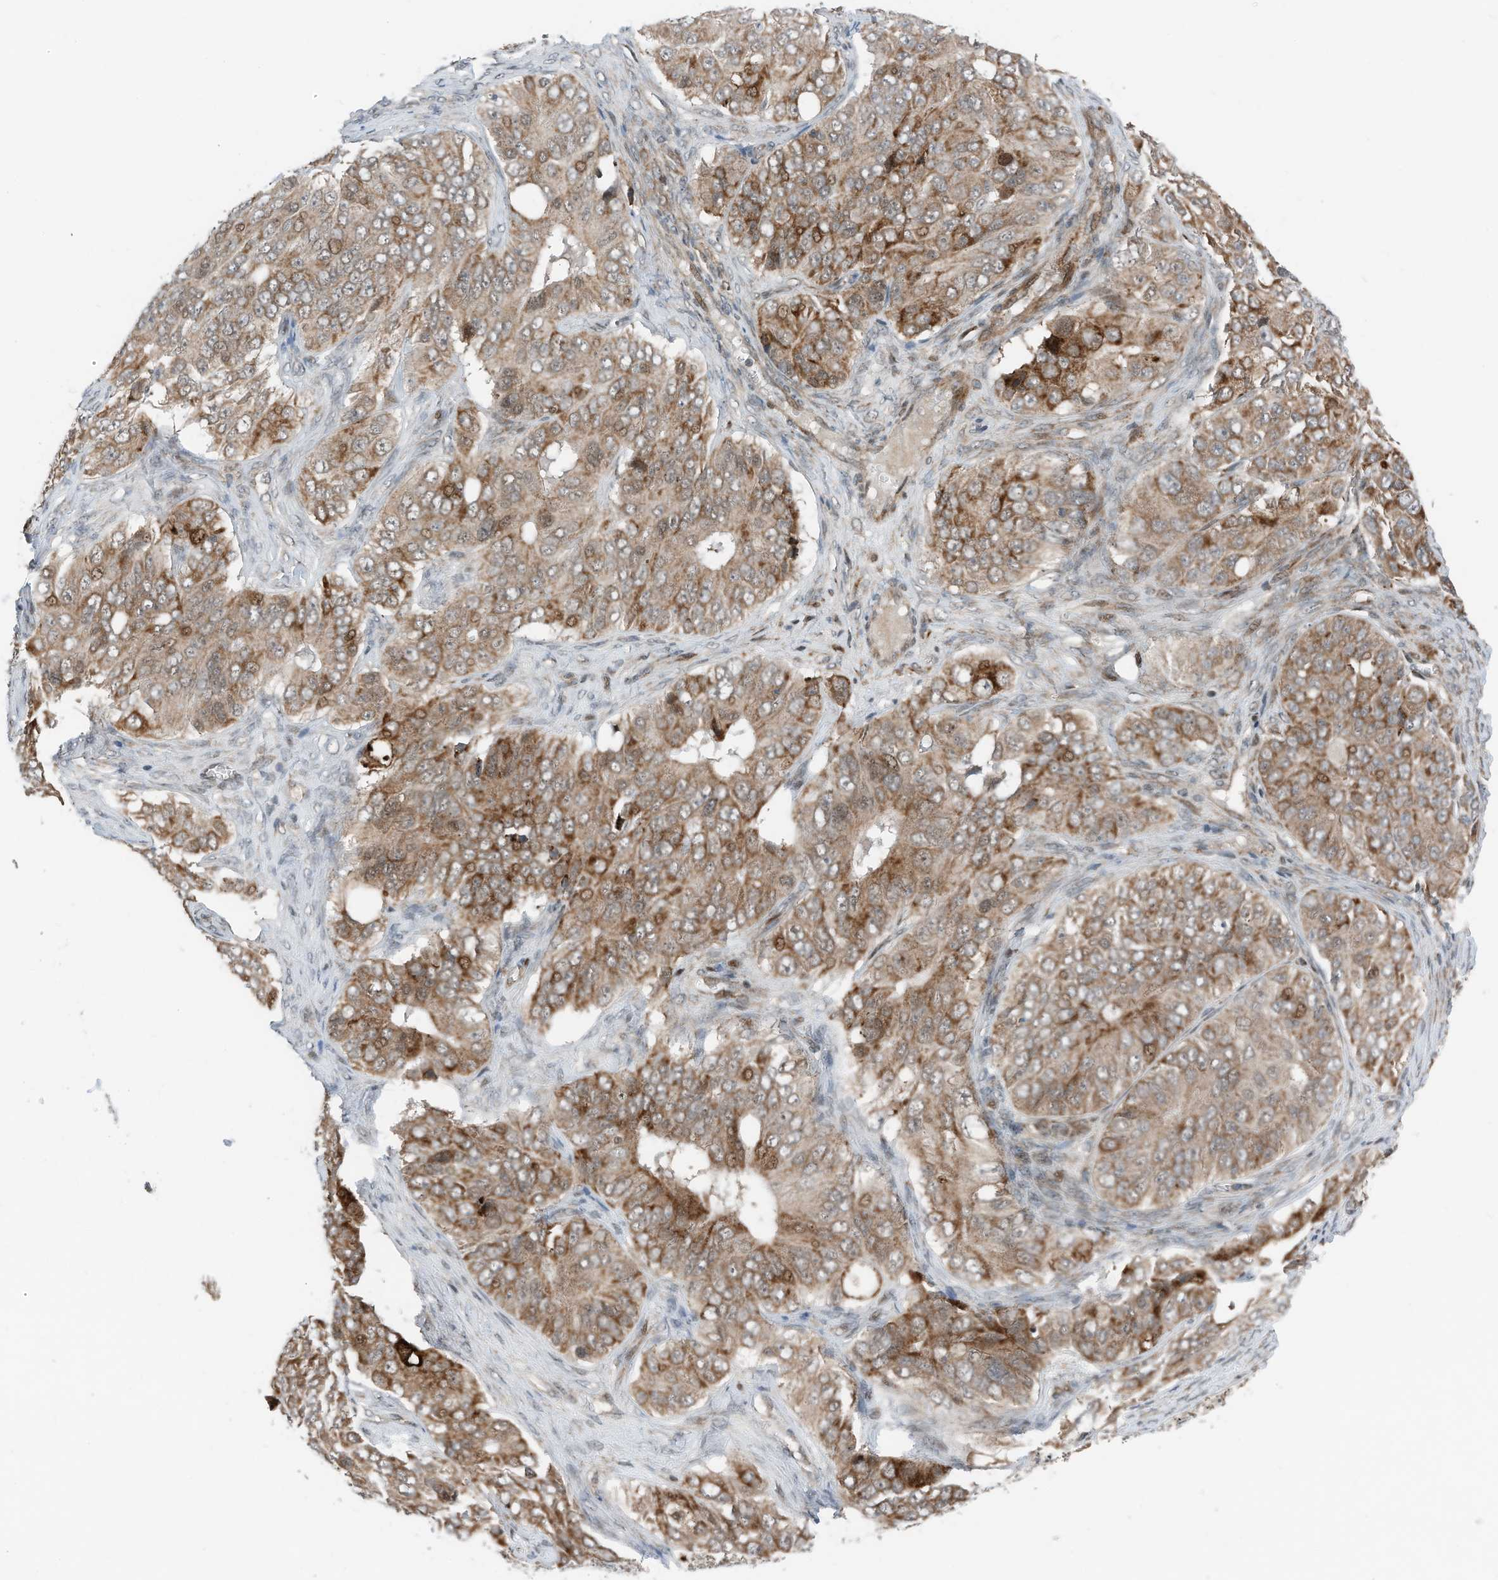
{"staining": {"intensity": "moderate", "quantity": ">75%", "location": "cytoplasmic/membranous"}, "tissue": "ovarian cancer", "cell_type": "Tumor cells", "image_type": "cancer", "snomed": [{"axis": "morphology", "description": "Carcinoma, endometroid"}, {"axis": "topography", "description": "Ovary"}], "caption": "Immunohistochemistry (IHC) micrograph of ovarian cancer (endometroid carcinoma) stained for a protein (brown), which displays medium levels of moderate cytoplasmic/membranous expression in approximately >75% of tumor cells.", "gene": "RMND1", "patient": {"sex": "female", "age": 51}}